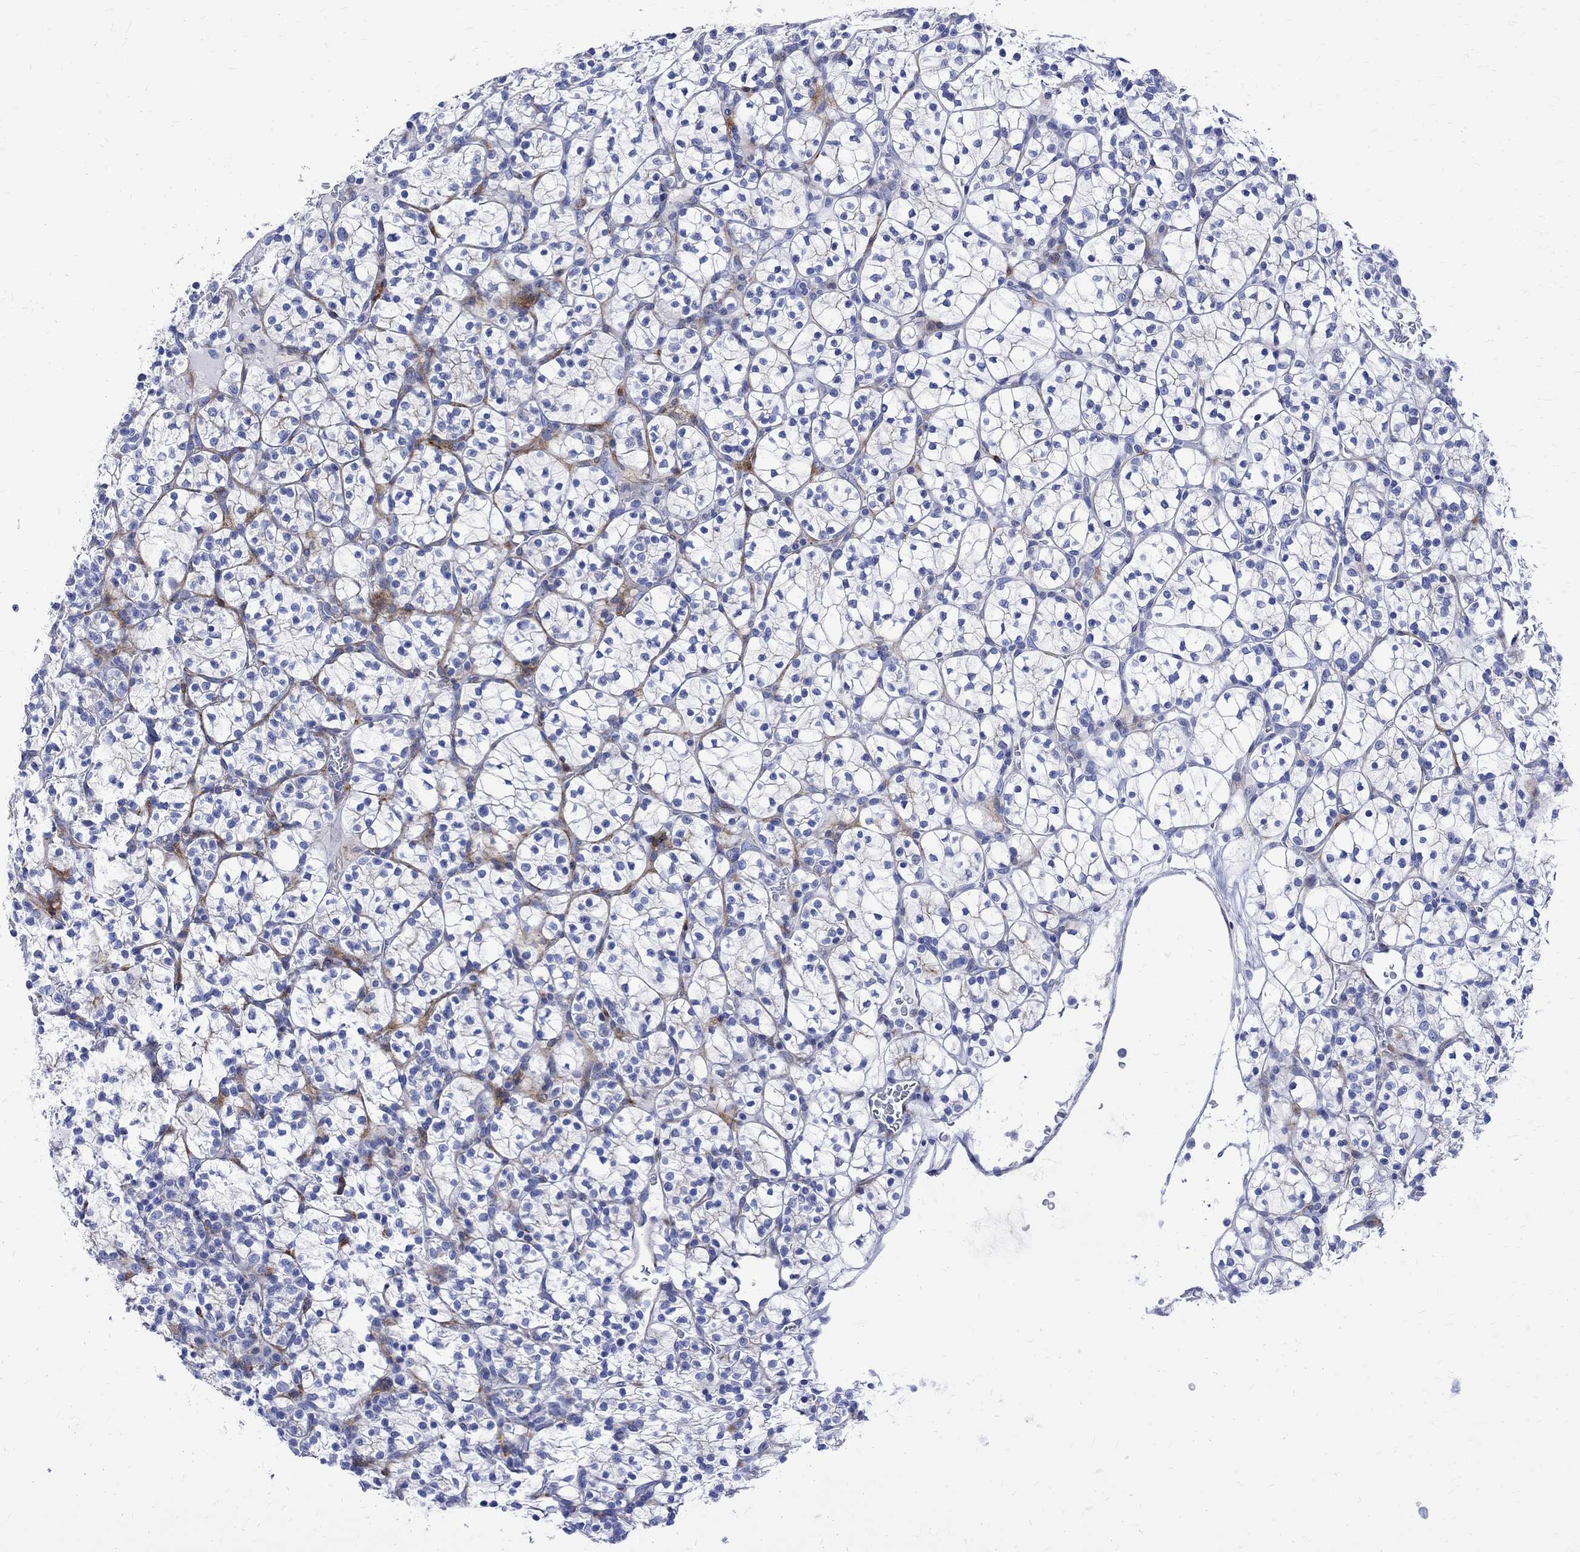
{"staining": {"intensity": "negative", "quantity": "none", "location": "none"}, "tissue": "renal cancer", "cell_type": "Tumor cells", "image_type": "cancer", "snomed": [{"axis": "morphology", "description": "Adenocarcinoma, NOS"}, {"axis": "topography", "description": "Kidney"}], "caption": "High power microscopy micrograph of an immunohistochemistry (IHC) image of adenocarcinoma (renal), revealing no significant expression in tumor cells.", "gene": "PARVB", "patient": {"sex": "female", "age": 89}}